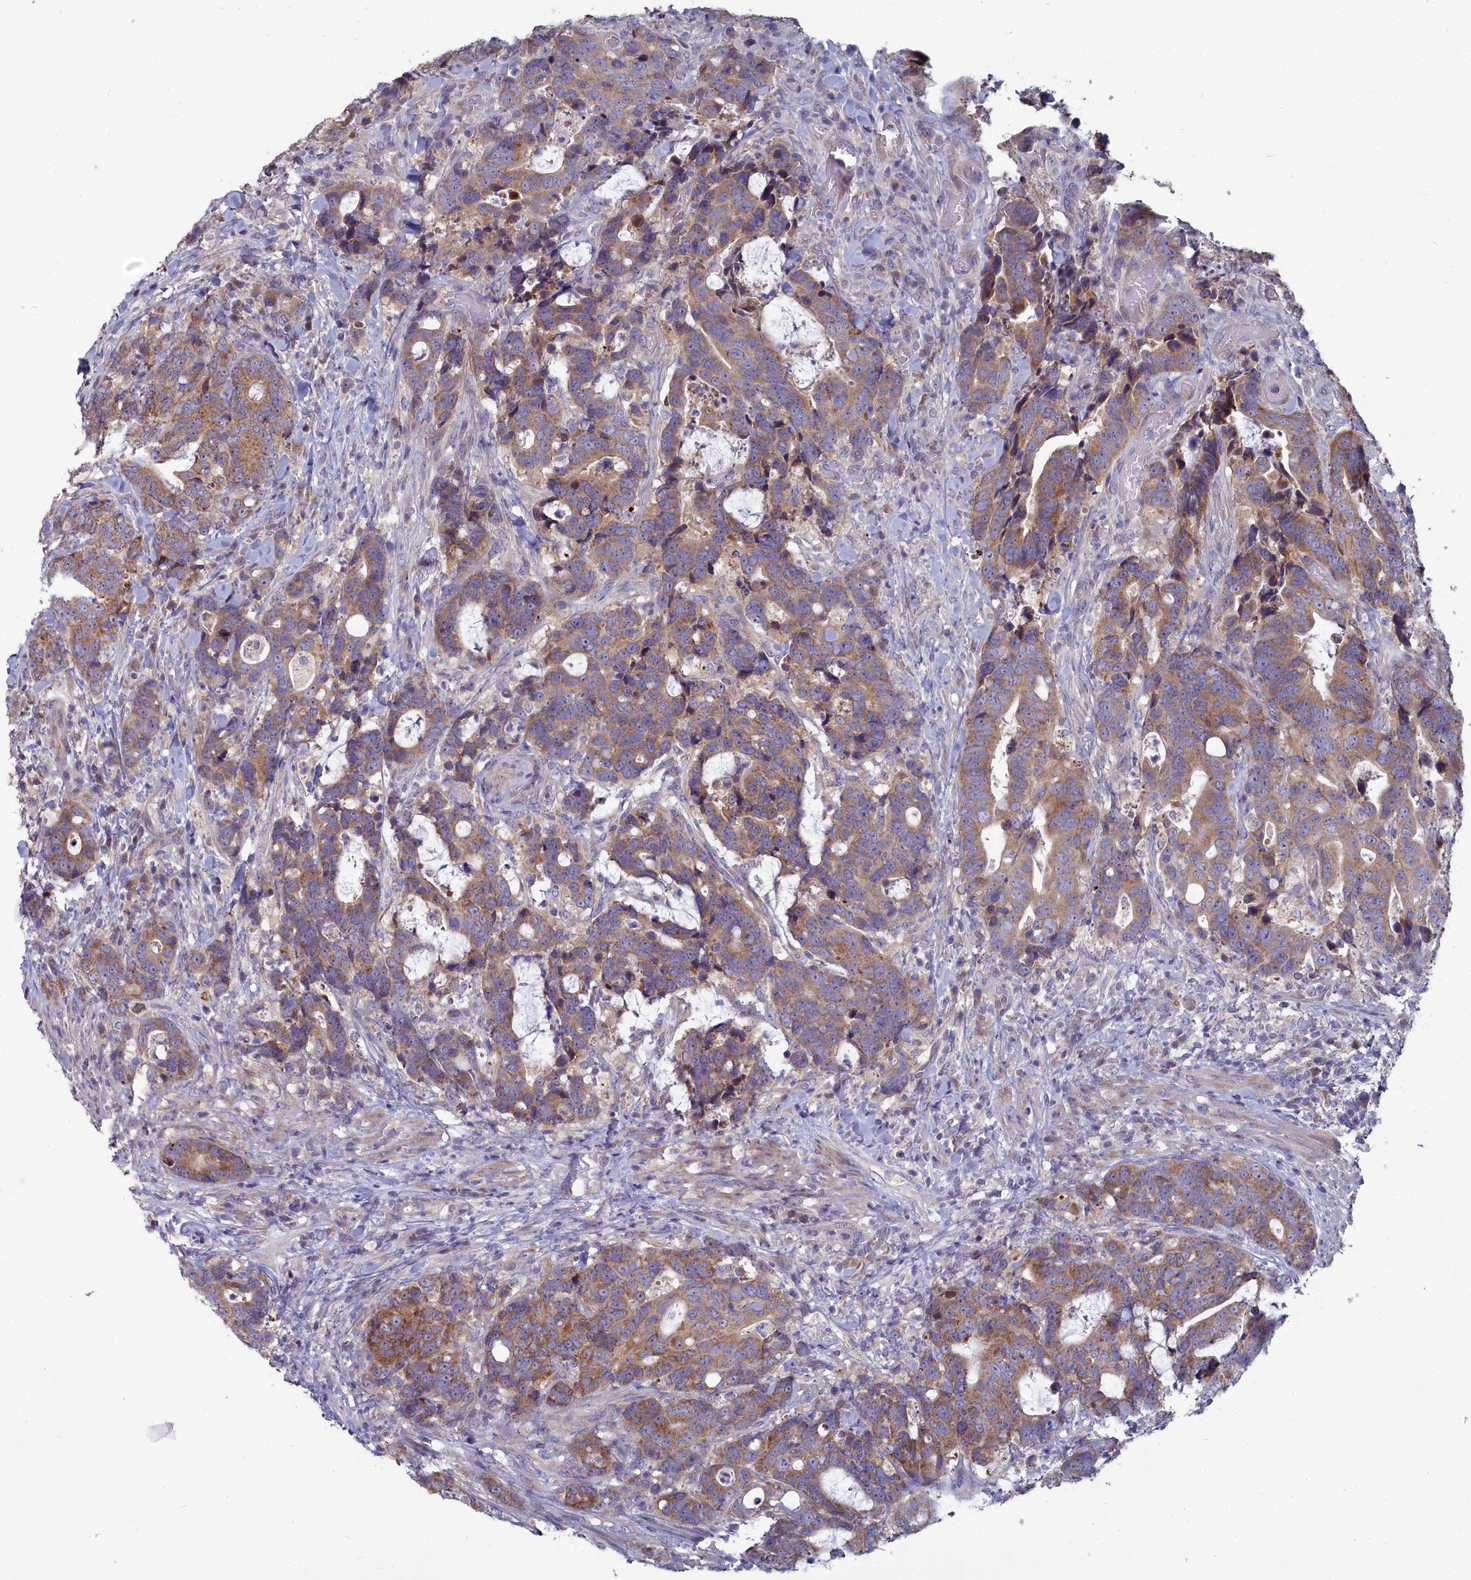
{"staining": {"intensity": "moderate", "quantity": ">75%", "location": "cytoplasmic/membranous"}, "tissue": "colorectal cancer", "cell_type": "Tumor cells", "image_type": "cancer", "snomed": [{"axis": "morphology", "description": "Adenocarcinoma, NOS"}, {"axis": "topography", "description": "Colon"}], "caption": "Protein expression analysis of colorectal cancer exhibits moderate cytoplasmic/membranous staining in about >75% of tumor cells.", "gene": "COX20", "patient": {"sex": "female", "age": 82}}